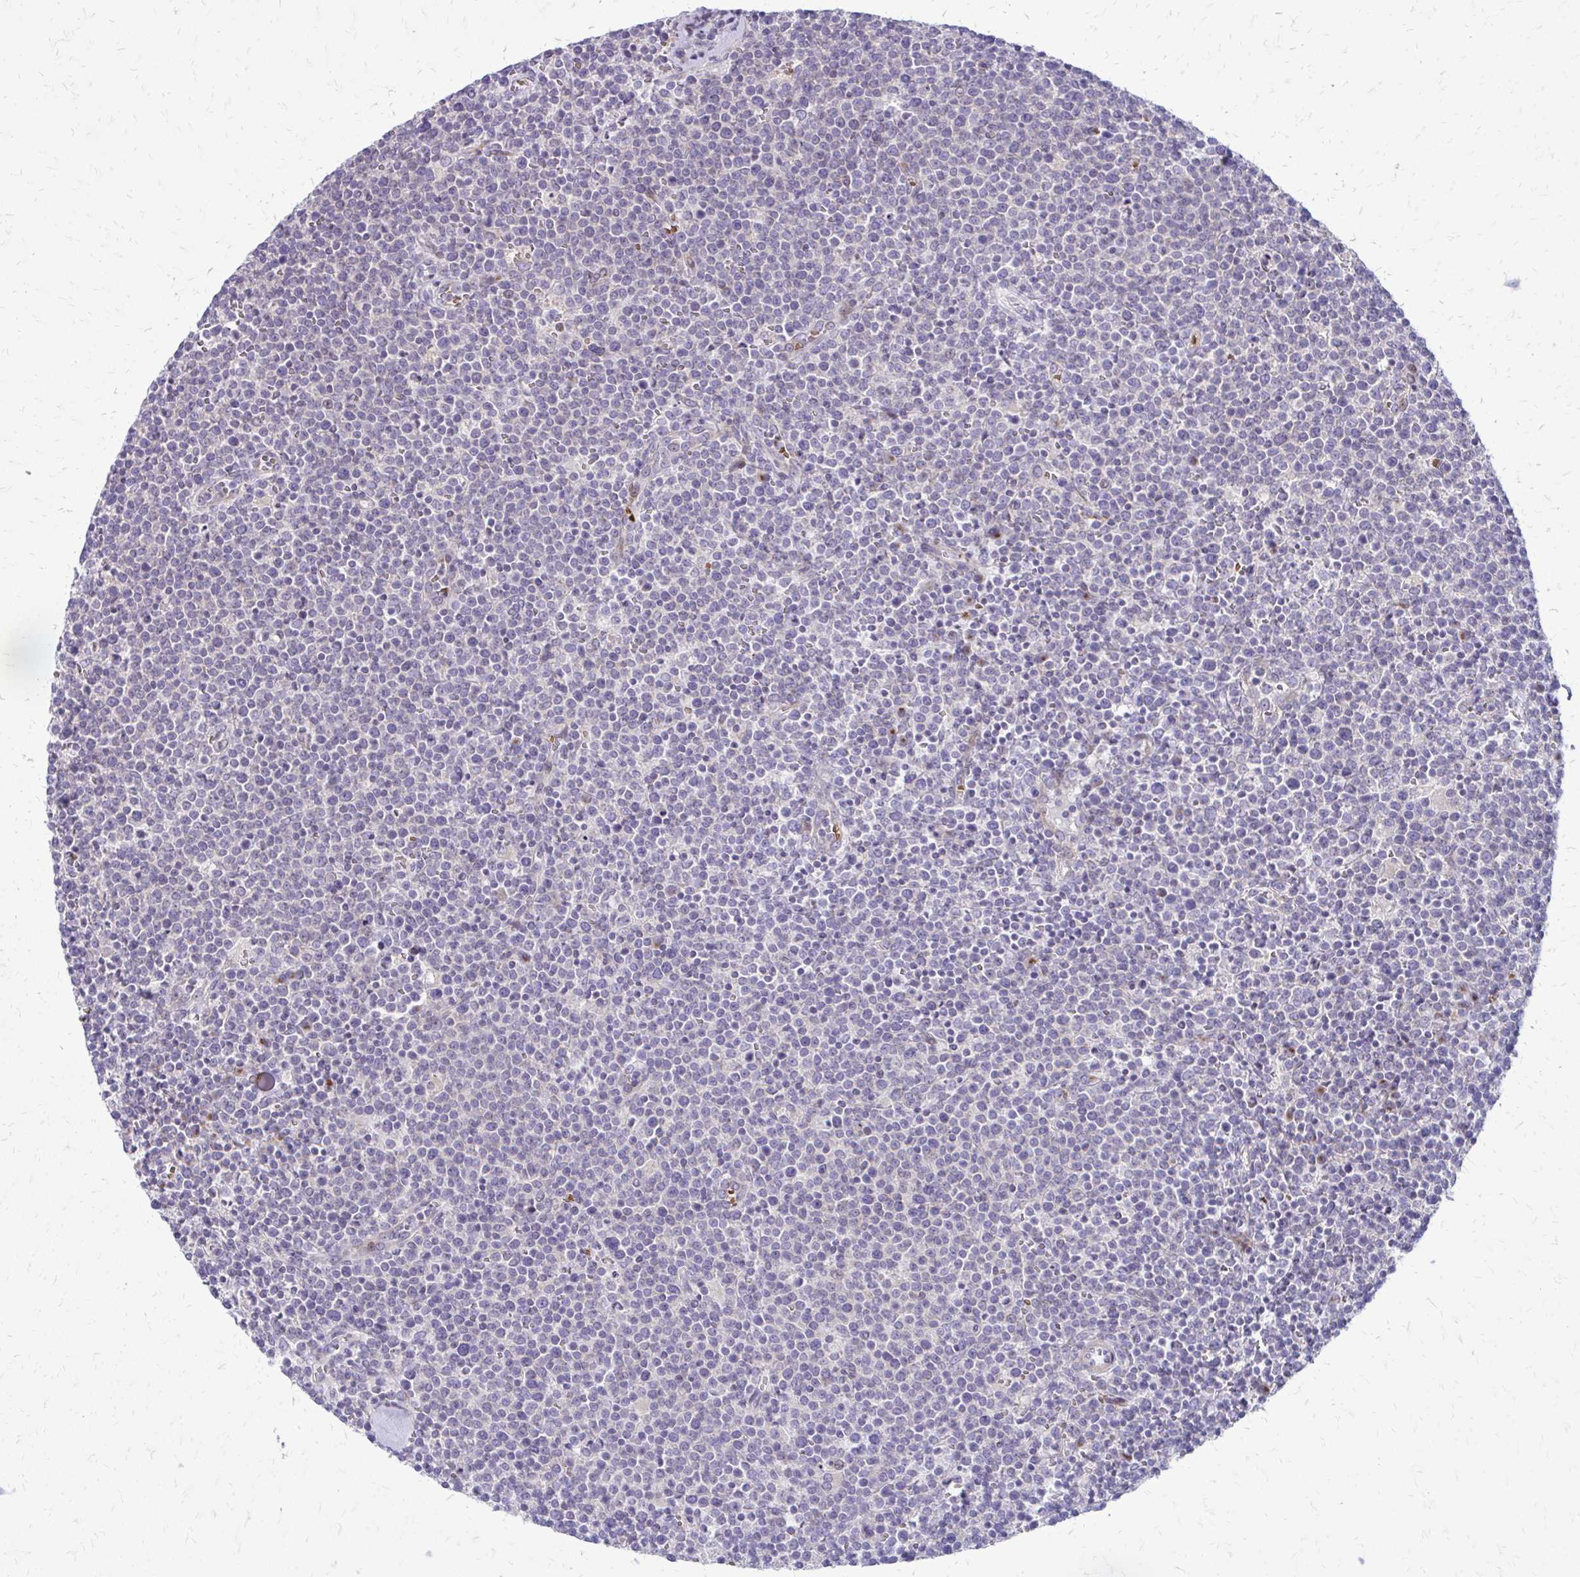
{"staining": {"intensity": "negative", "quantity": "none", "location": "none"}, "tissue": "lymphoma", "cell_type": "Tumor cells", "image_type": "cancer", "snomed": [{"axis": "morphology", "description": "Malignant lymphoma, non-Hodgkin's type, High grade"}, {"axis": "topography", "description": "Lymph node"}], "caption": "Micrograph shows no significant protein expression in tumor cells of malignant lymphoma, non-Hodgkin's type (high-grade).", "gene": "FUNDC2", "patient": {"sex": "male", "age": 61}}